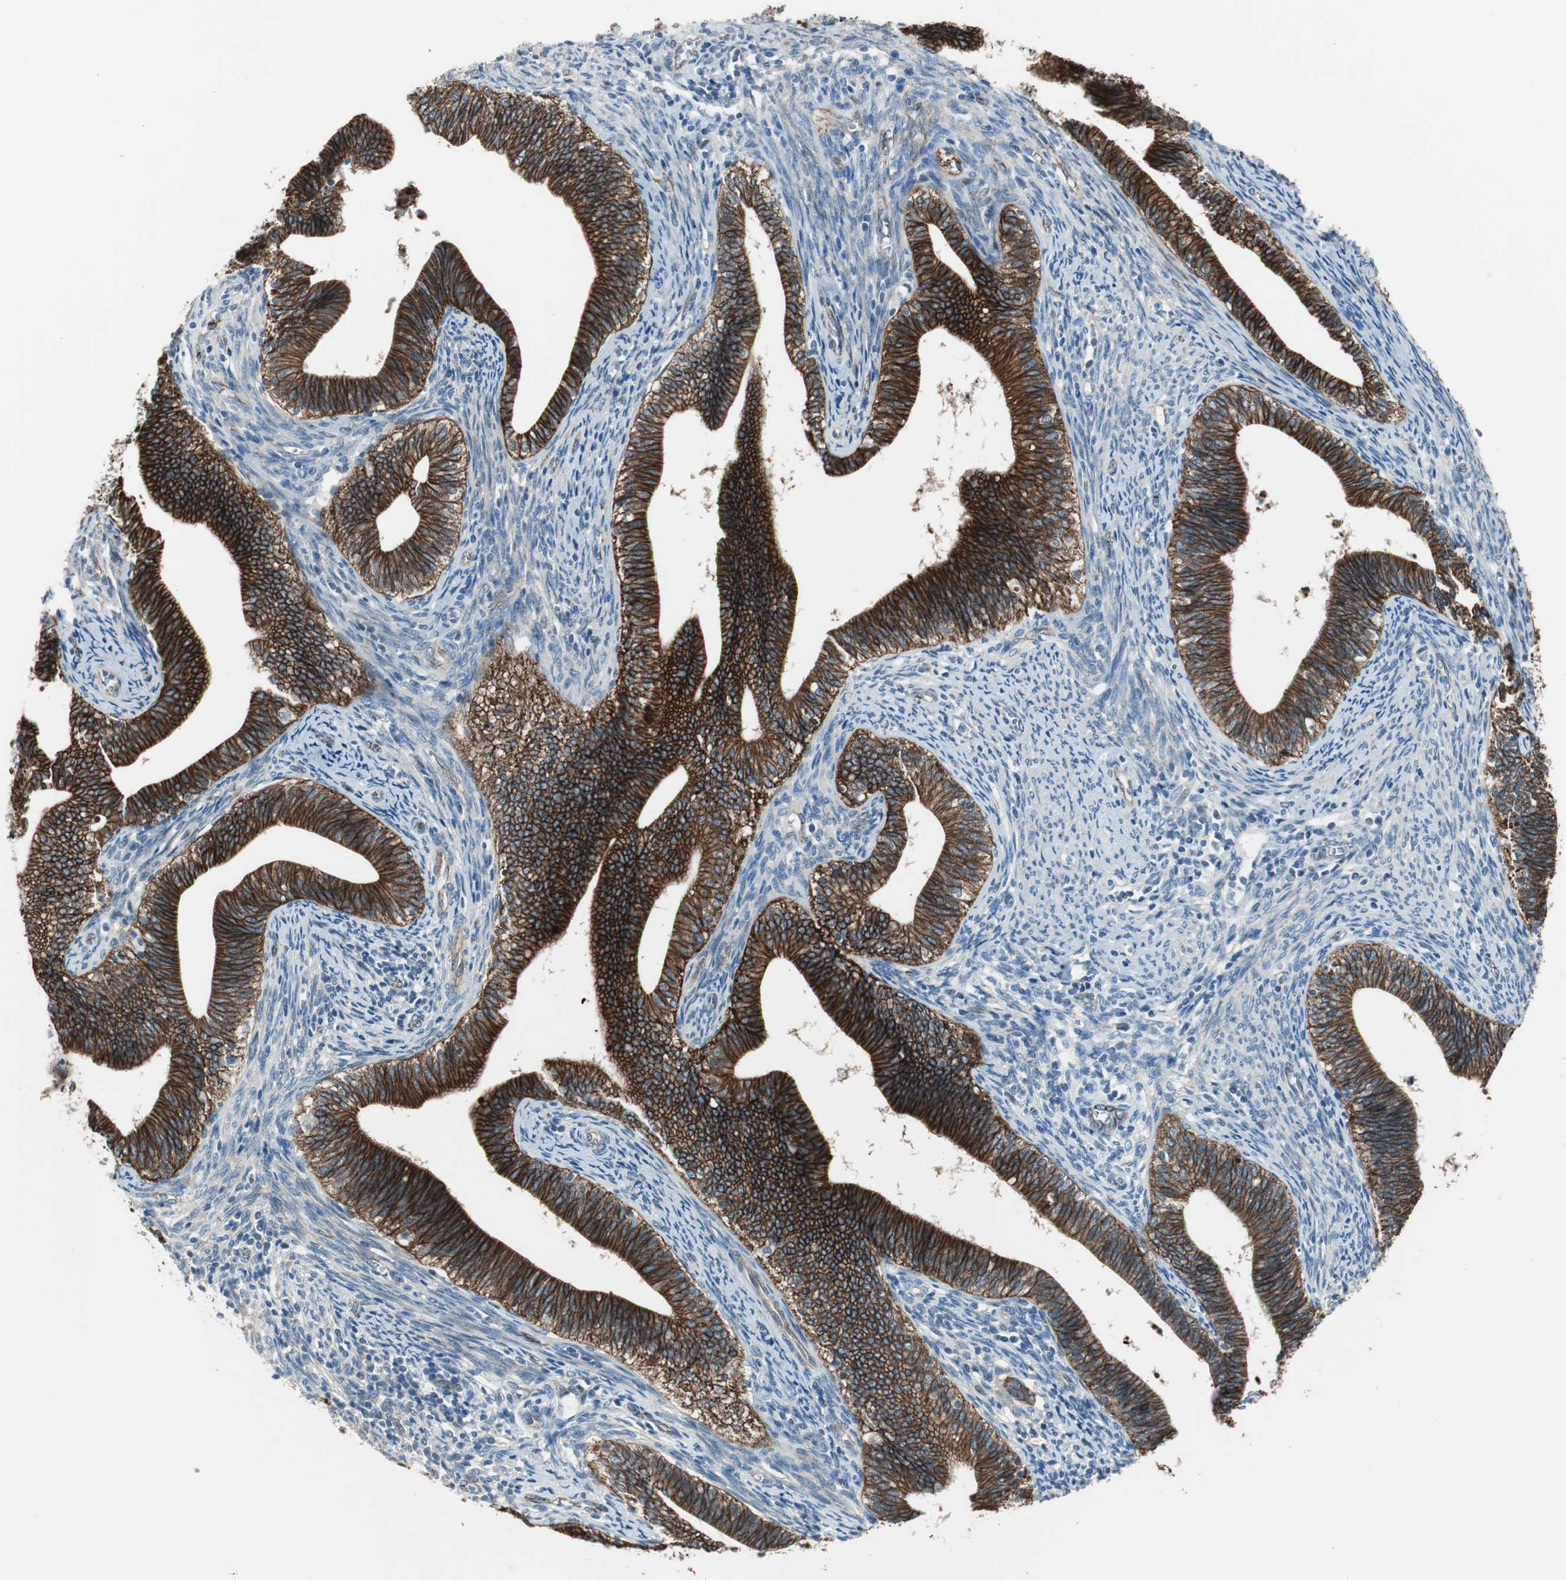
{"staining": {"intensity": "strong", "quantity": ">75%", "location": "cytoplasmic/membranous"}, "tissue": "cervical cancer", "cell_type": "Tumor cells", "image_type": "cancer", "snomed": [{"axis": "morphology", "description": "Adenocarcinoma, NOS"}, {"axis": "topography", "description": "Cervix"}], "caption": "Cervical cancer stained for a protein (brown) demonstrates strong cytoplasmic/membranous positive expression in approximately >75% of tumor cells.", "gene": "STXBP4", "patient": {"sex": "female", "age": 44}}